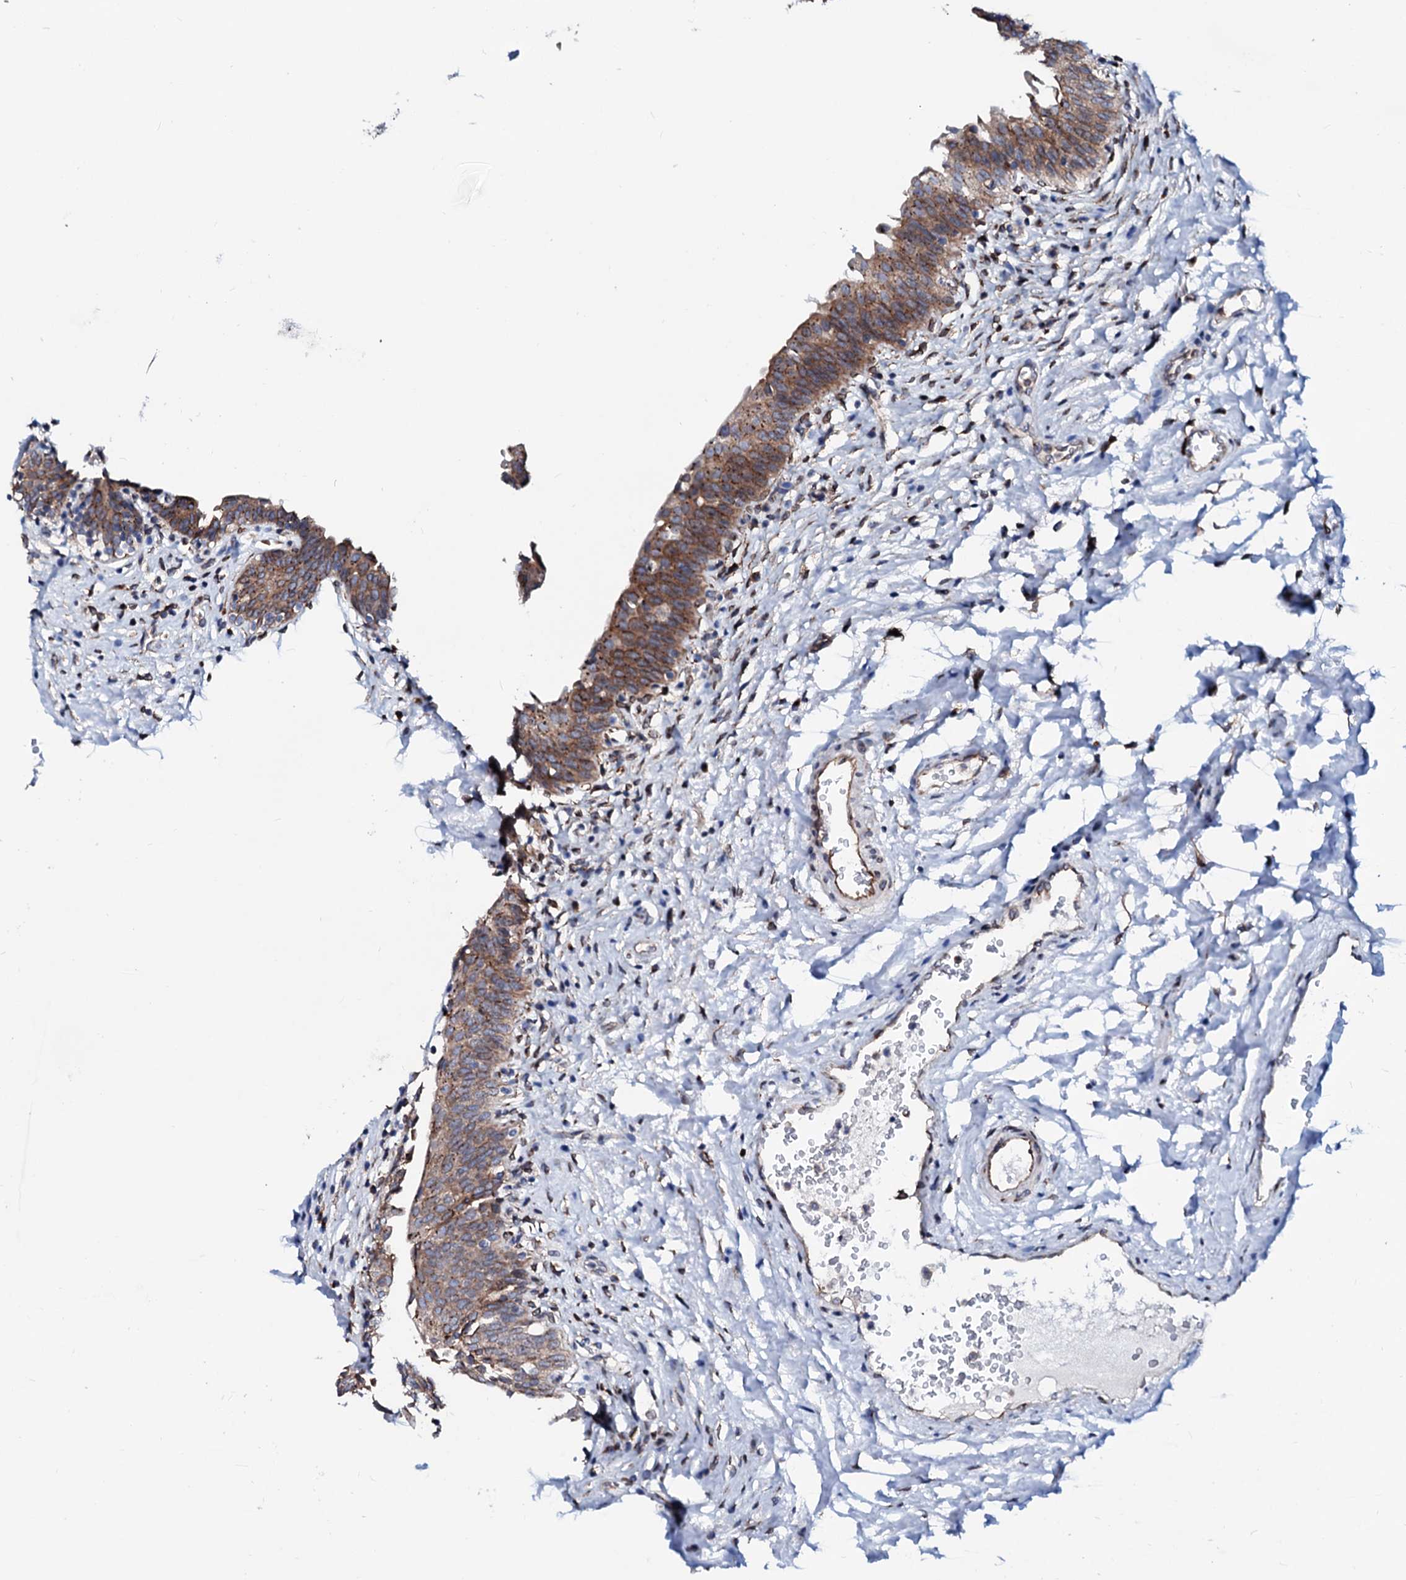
{"staining": {"intensity": "moderate", "quantity": "25%-75%", "location": "cytoplasmic/membranous"}, "tissue": "urinary bladder", "cell_type": "Urothelial cells", "image_type": "normal", "snomed": [{"axis": "morphology", "description": "Normal tissue, NOS"}, {"axis": "topography", "description": "Urinary bladder"}], "caption": "Unremarkable urinary bladder exhibits moderate cytoplasmic/membranous positivity in about 25%-75% of urothelial cells, visualized by immunohistochemistry.", "gene": "TMCO3", "patient": {"sex": "male", "age": 83}}